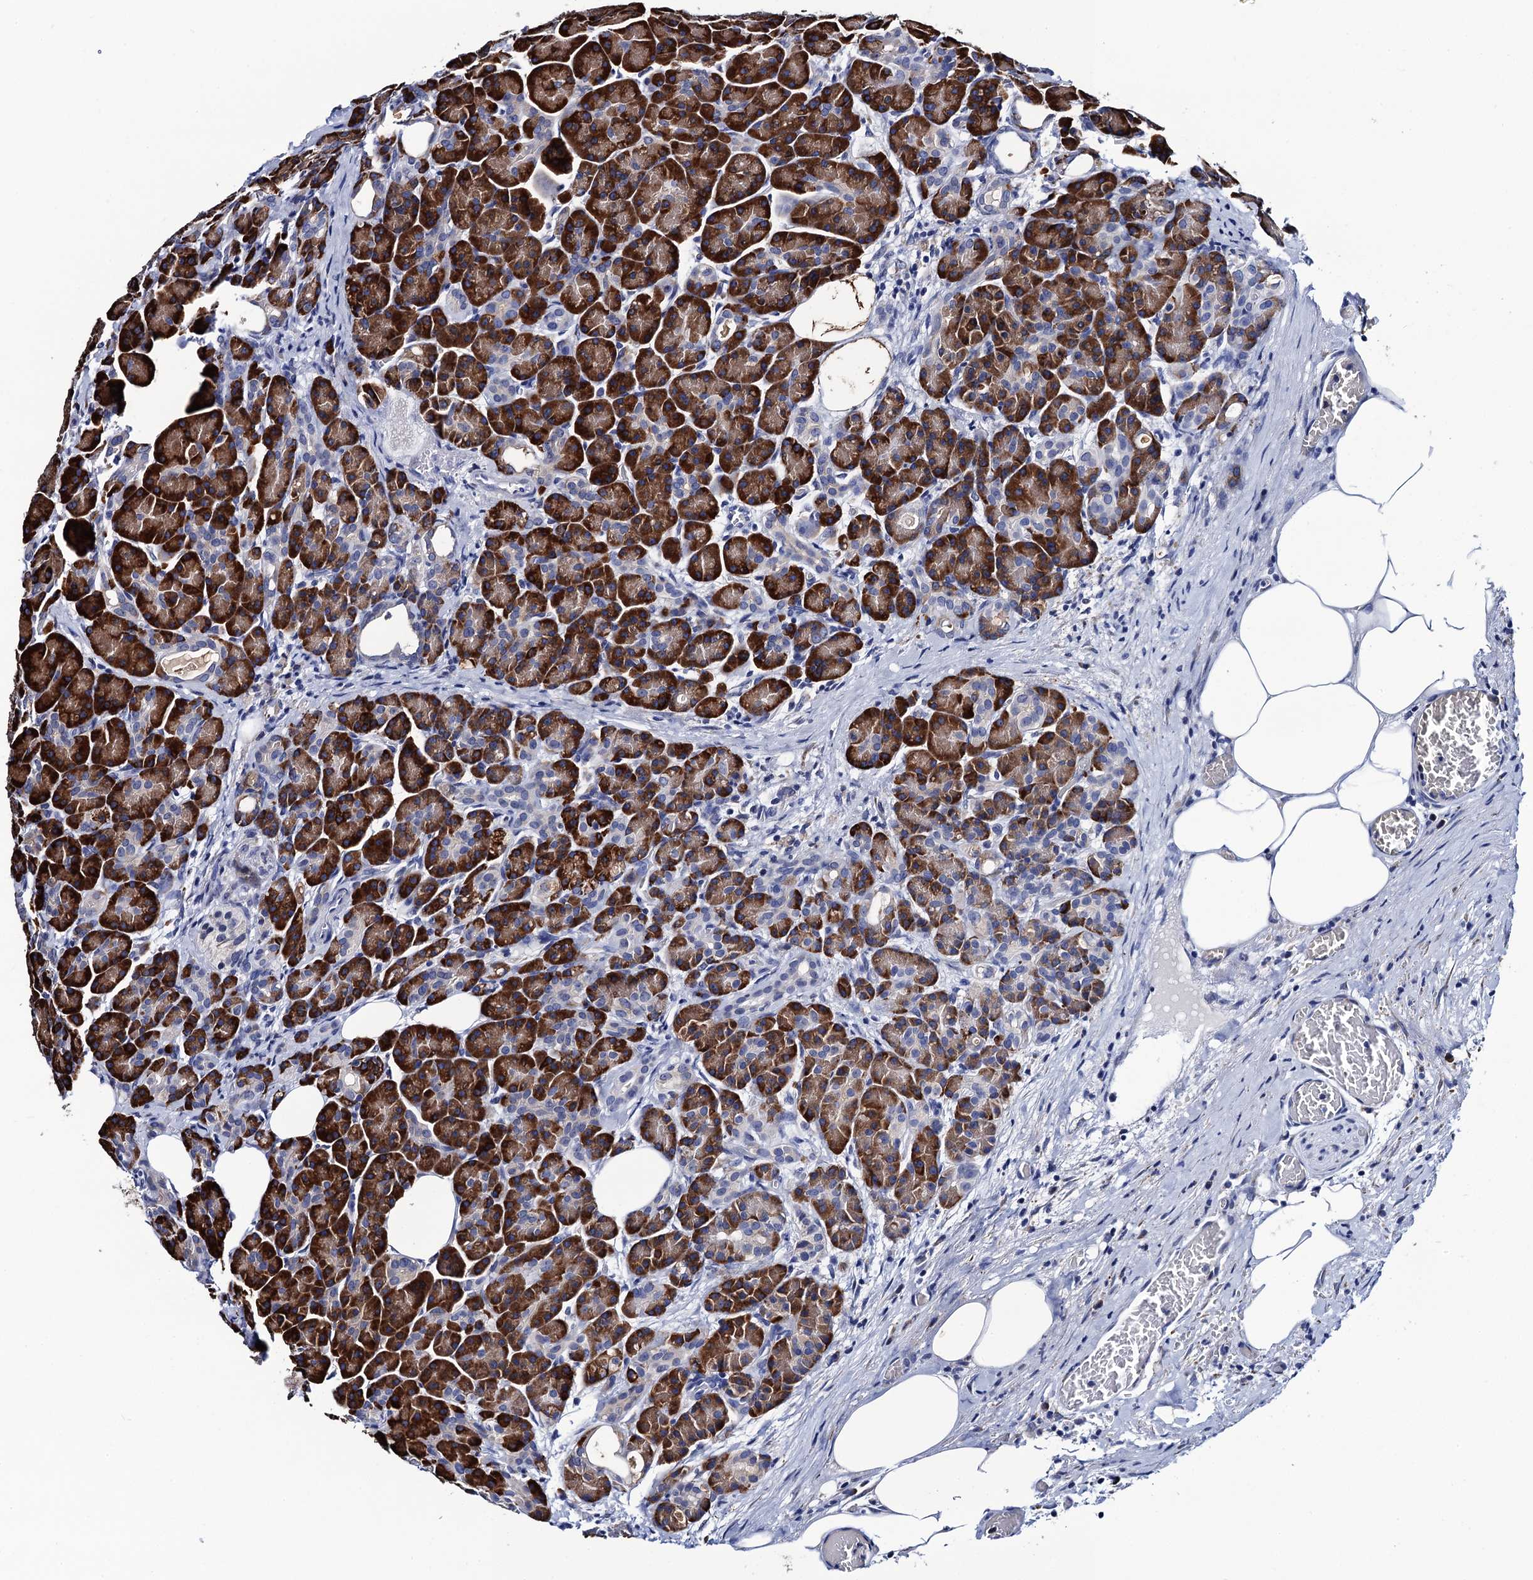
{"staining": {"intensity": "strong", "quantity": ">75%", "location": "cytoplasmic/membranous"}, "tissue": "pancreas", "cell_type": "Exocrine glandular cells", "image_type": "normal", "snomed": [{"axis": "morphology", "description": "Normal tissue, NOS"}, {"axis": "topography", "description": "Pancreas"}], "caption": "Strong cytoplasmic/membranous positivity is appreciated in about >75% of exocrine glandular cells in benign pancreas.", "gene": "SLC7A10", "patient": {"sex": "male", "age": 63}}